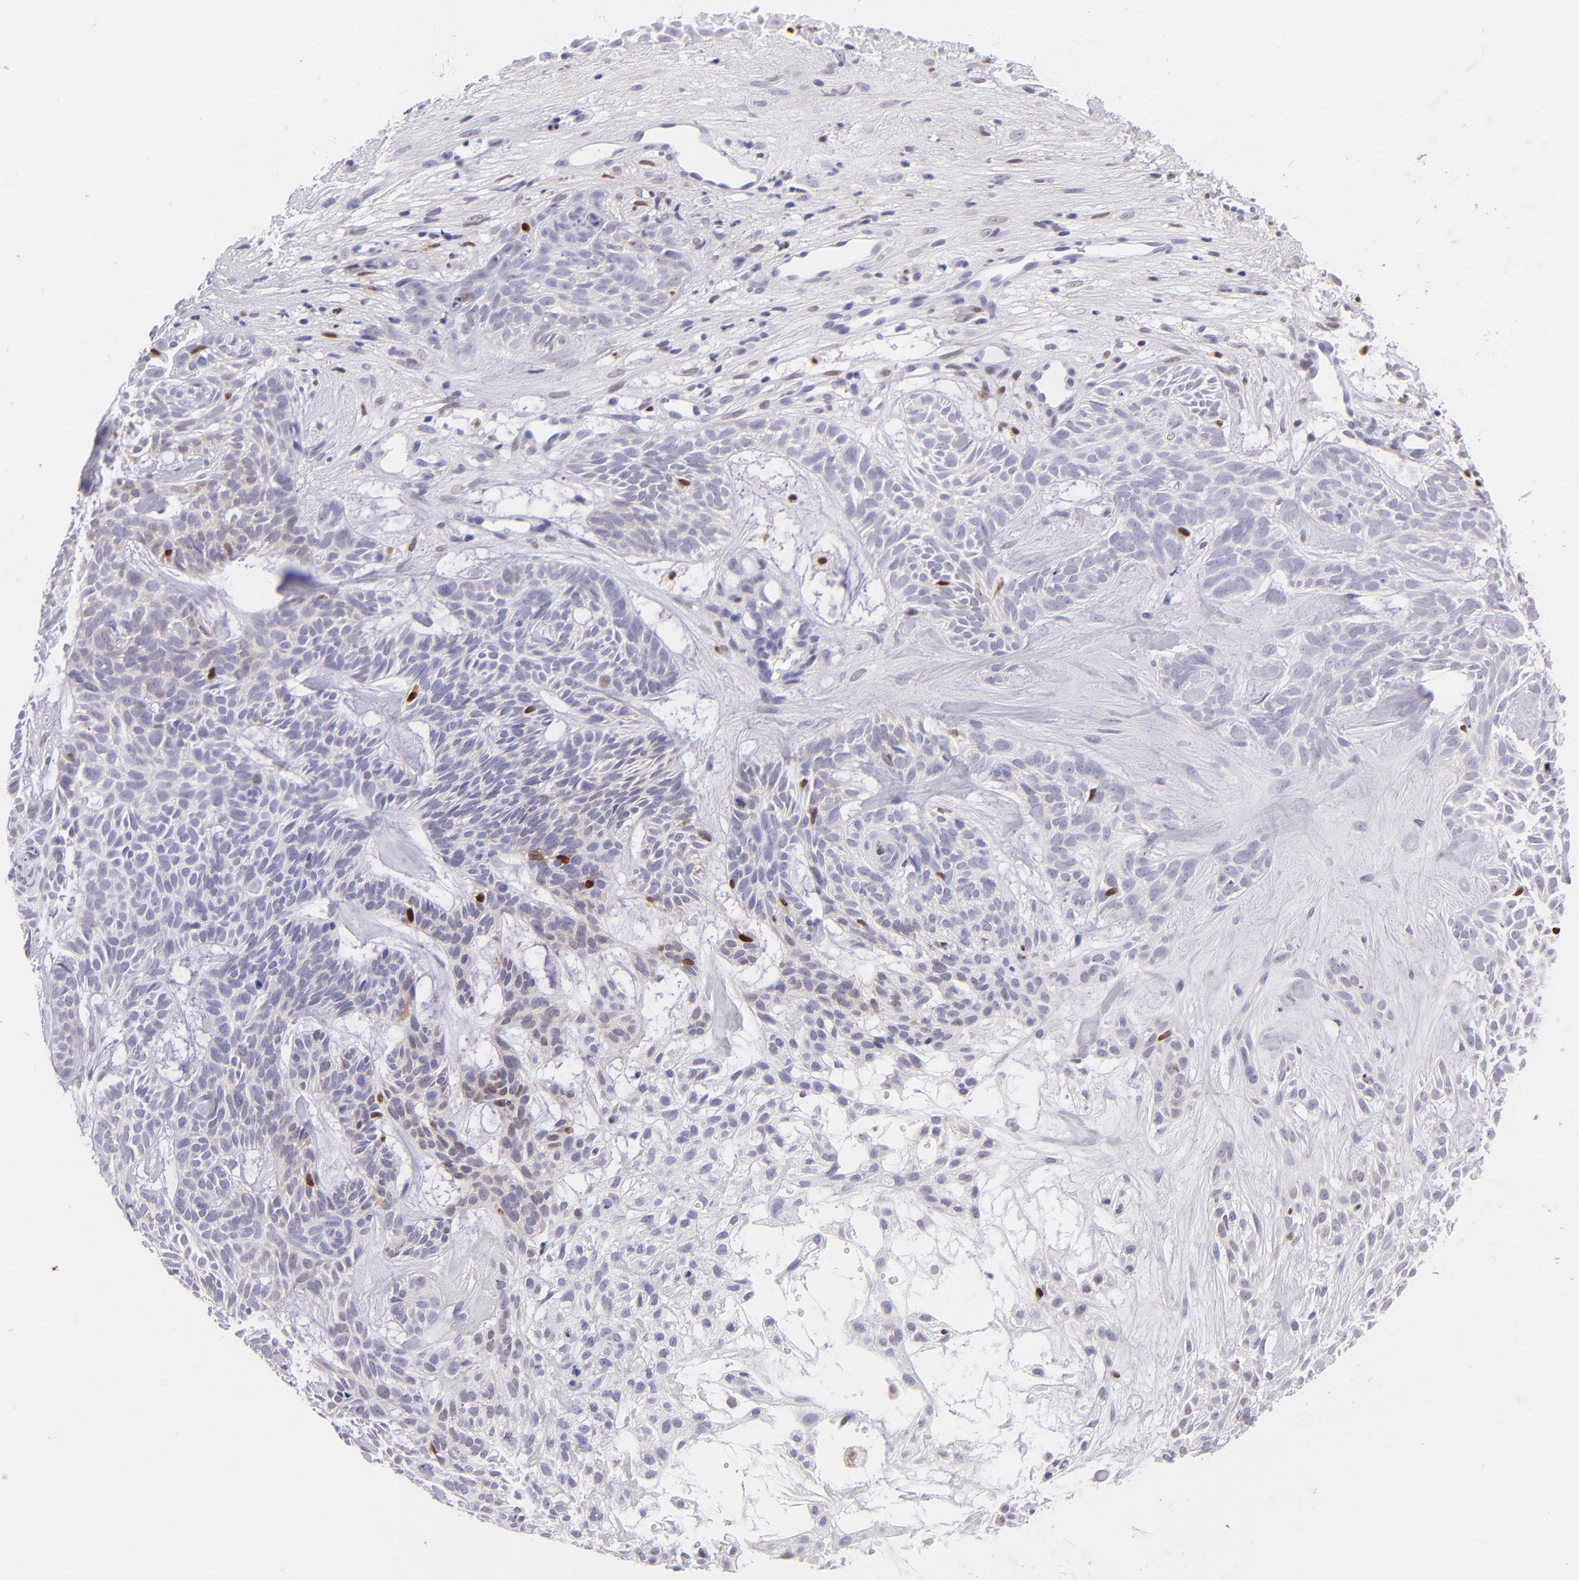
{"staining": {"intensity": "negative", "quantity": "none", "location": "none"}, "tissue": "skin cancer", "cell_type": "Tumor cells", "image_type": "cancer", "snomed": [{"axis": "morphology", "description": "Basal cell carcinoma"}, {"axis": "topography", "description": "Skin"}], "caption": "Tumor cells are negative for protein expression in human skin cancer (basal cell carcinoma).", "gene": "MITF", "patient": {"sex": "male", "age": 75}}